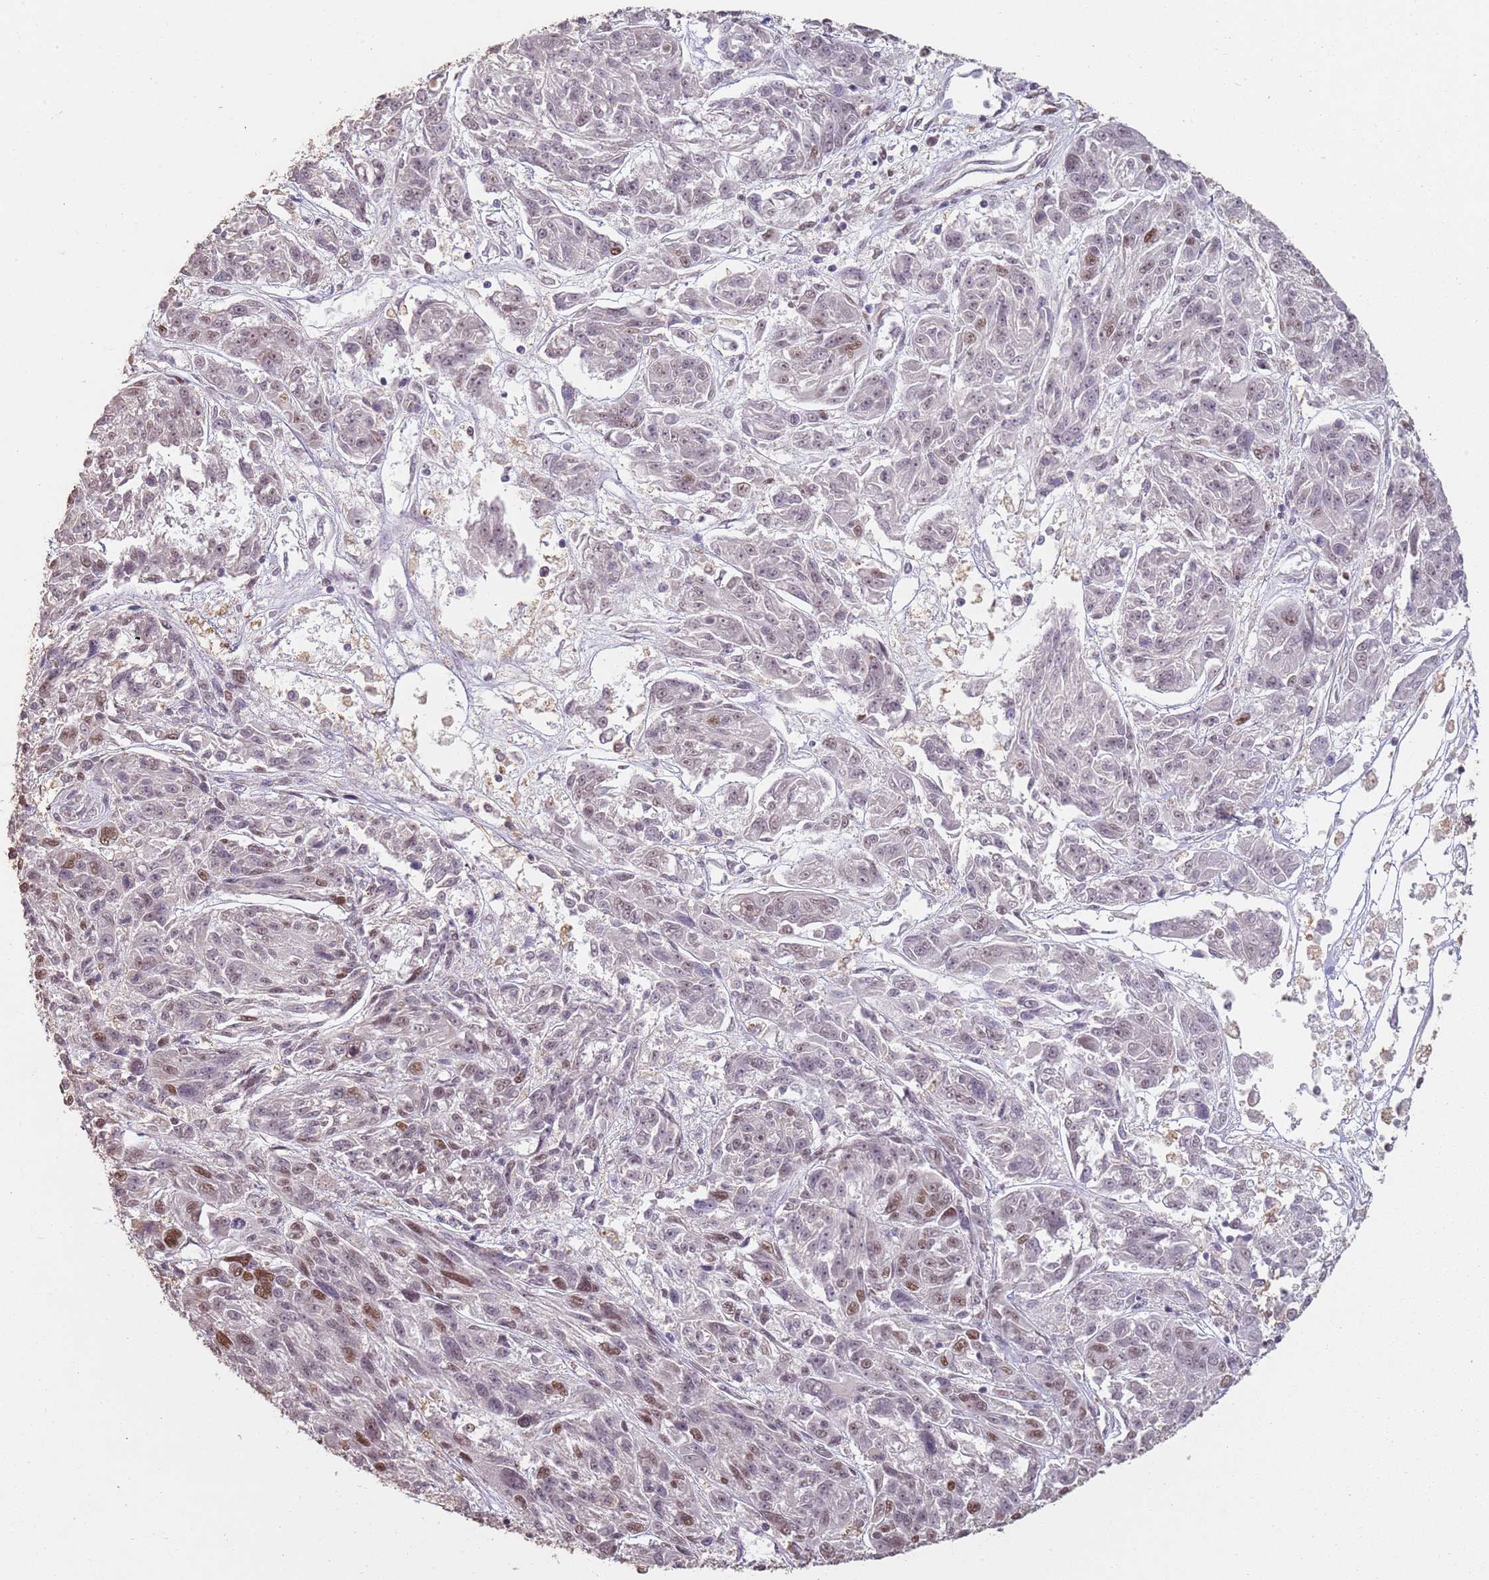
{"staining": {"intensity": "moderate", "quantity": "<25%", "location": "nuclear"}, "tissue": "melanoma", "cell_type": "Tumor cells", "image_type": "cancer", "snomed": [{"axis": "morphology", "description": "Malignant melanoma, NOS"}, {"axis": "topography", "description": "Skin"}], "caption": "Immunohistochemical staining of melanoma shows moderate nuclear protein positivity in approximately <25% of tumor cells.", "gene": "ARL14EP", "patient": {"sex": "male", "age": 53}}